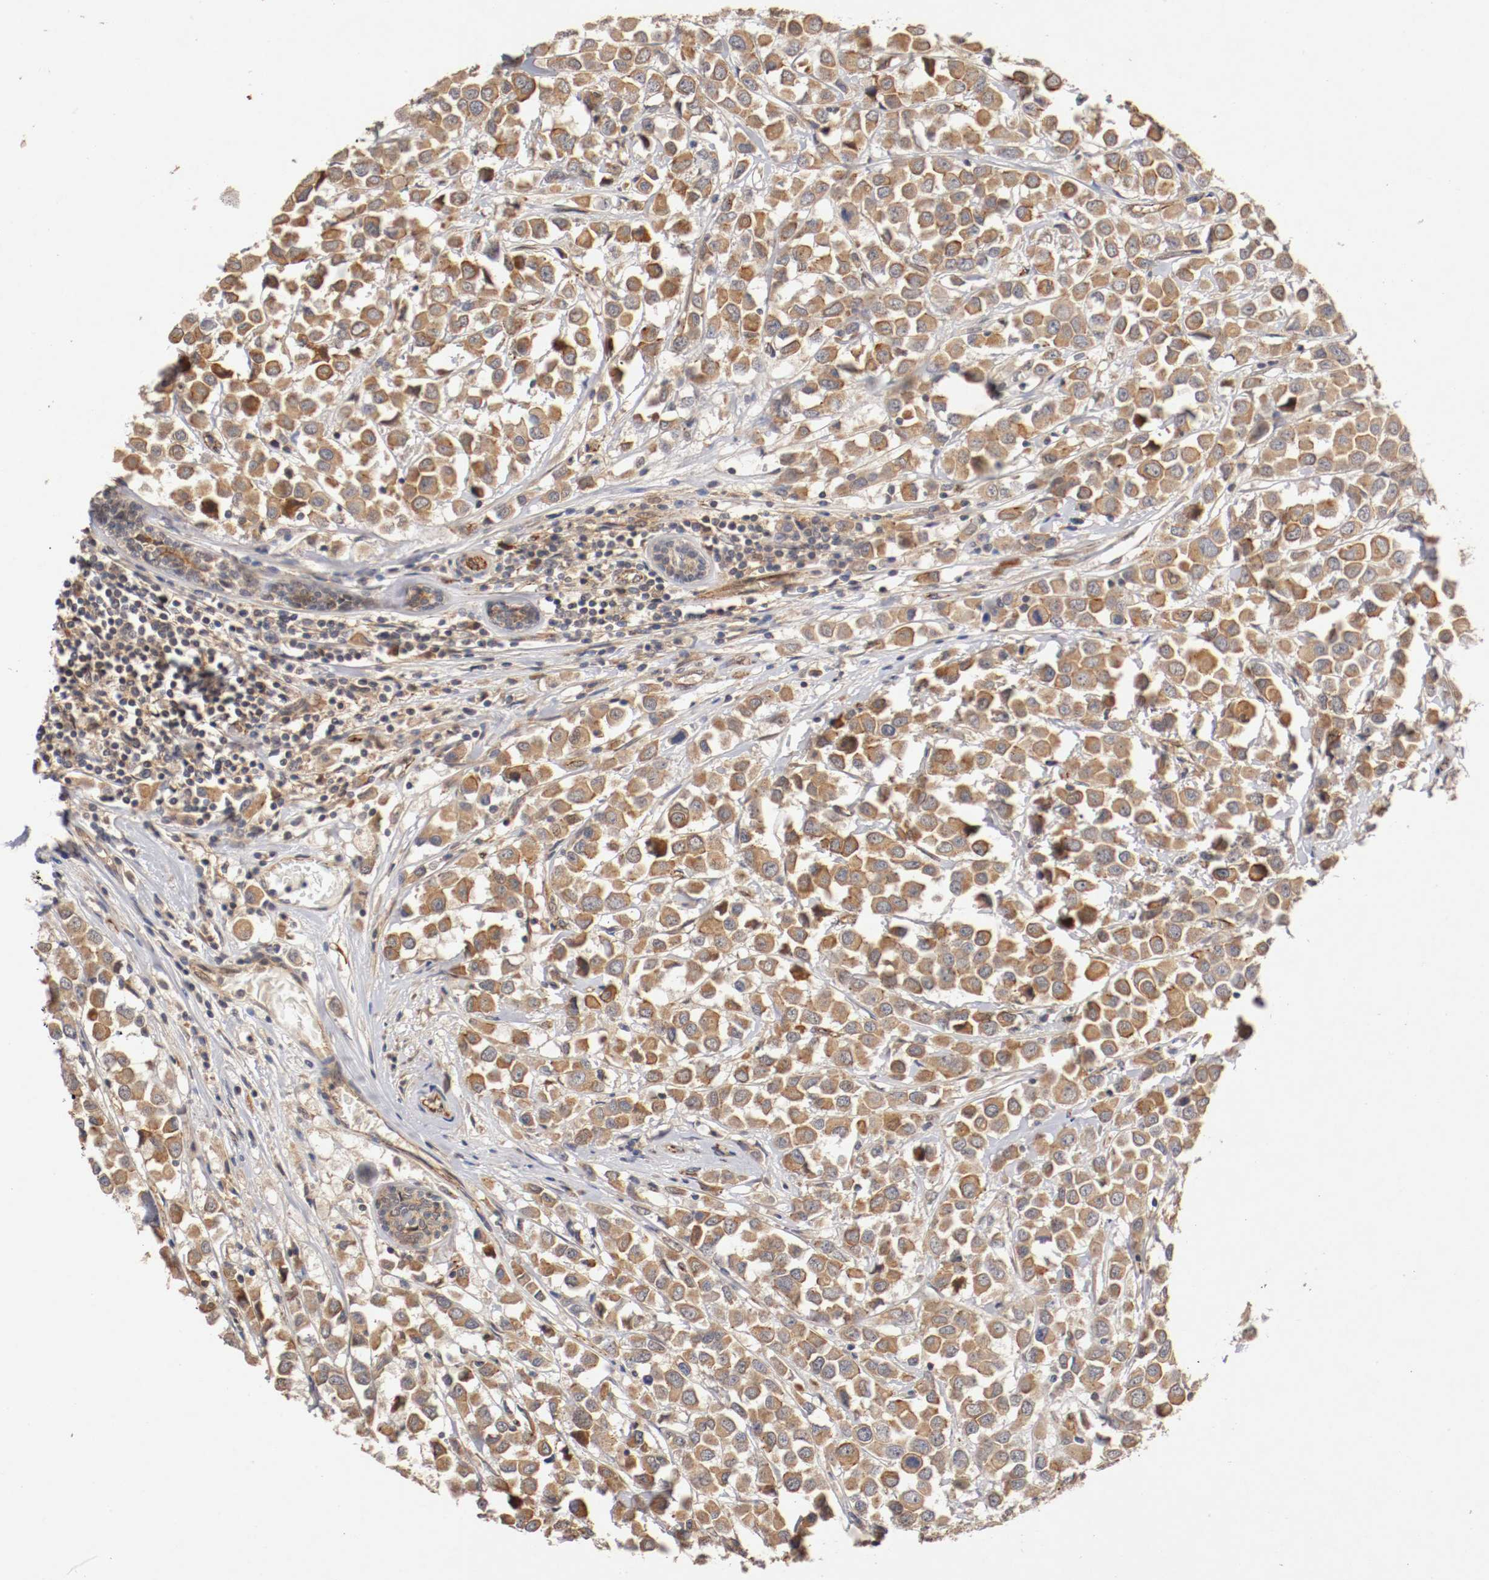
{"staining": {"intensity": "moderate", "quantity": ">75%", "location": "cytoplasmic/membranous"}, "tissue": "breast cancer", "cell_type": "Tumor cells", "image_type": "cancer", "snomed": [{"axis": "morphology", "description": "Duct carcinoma"}, {"axis": "topography", "description": "Breast"}], "caption": "Invasive ductal carcinoma (breast) stained for a protein (brown) demonstrates moderate cytoplasmic/membranous positive expression in approximately >75% of tumor cells.", "gene": "TYK2", "patient": {"sex": "female", "age": 61}}